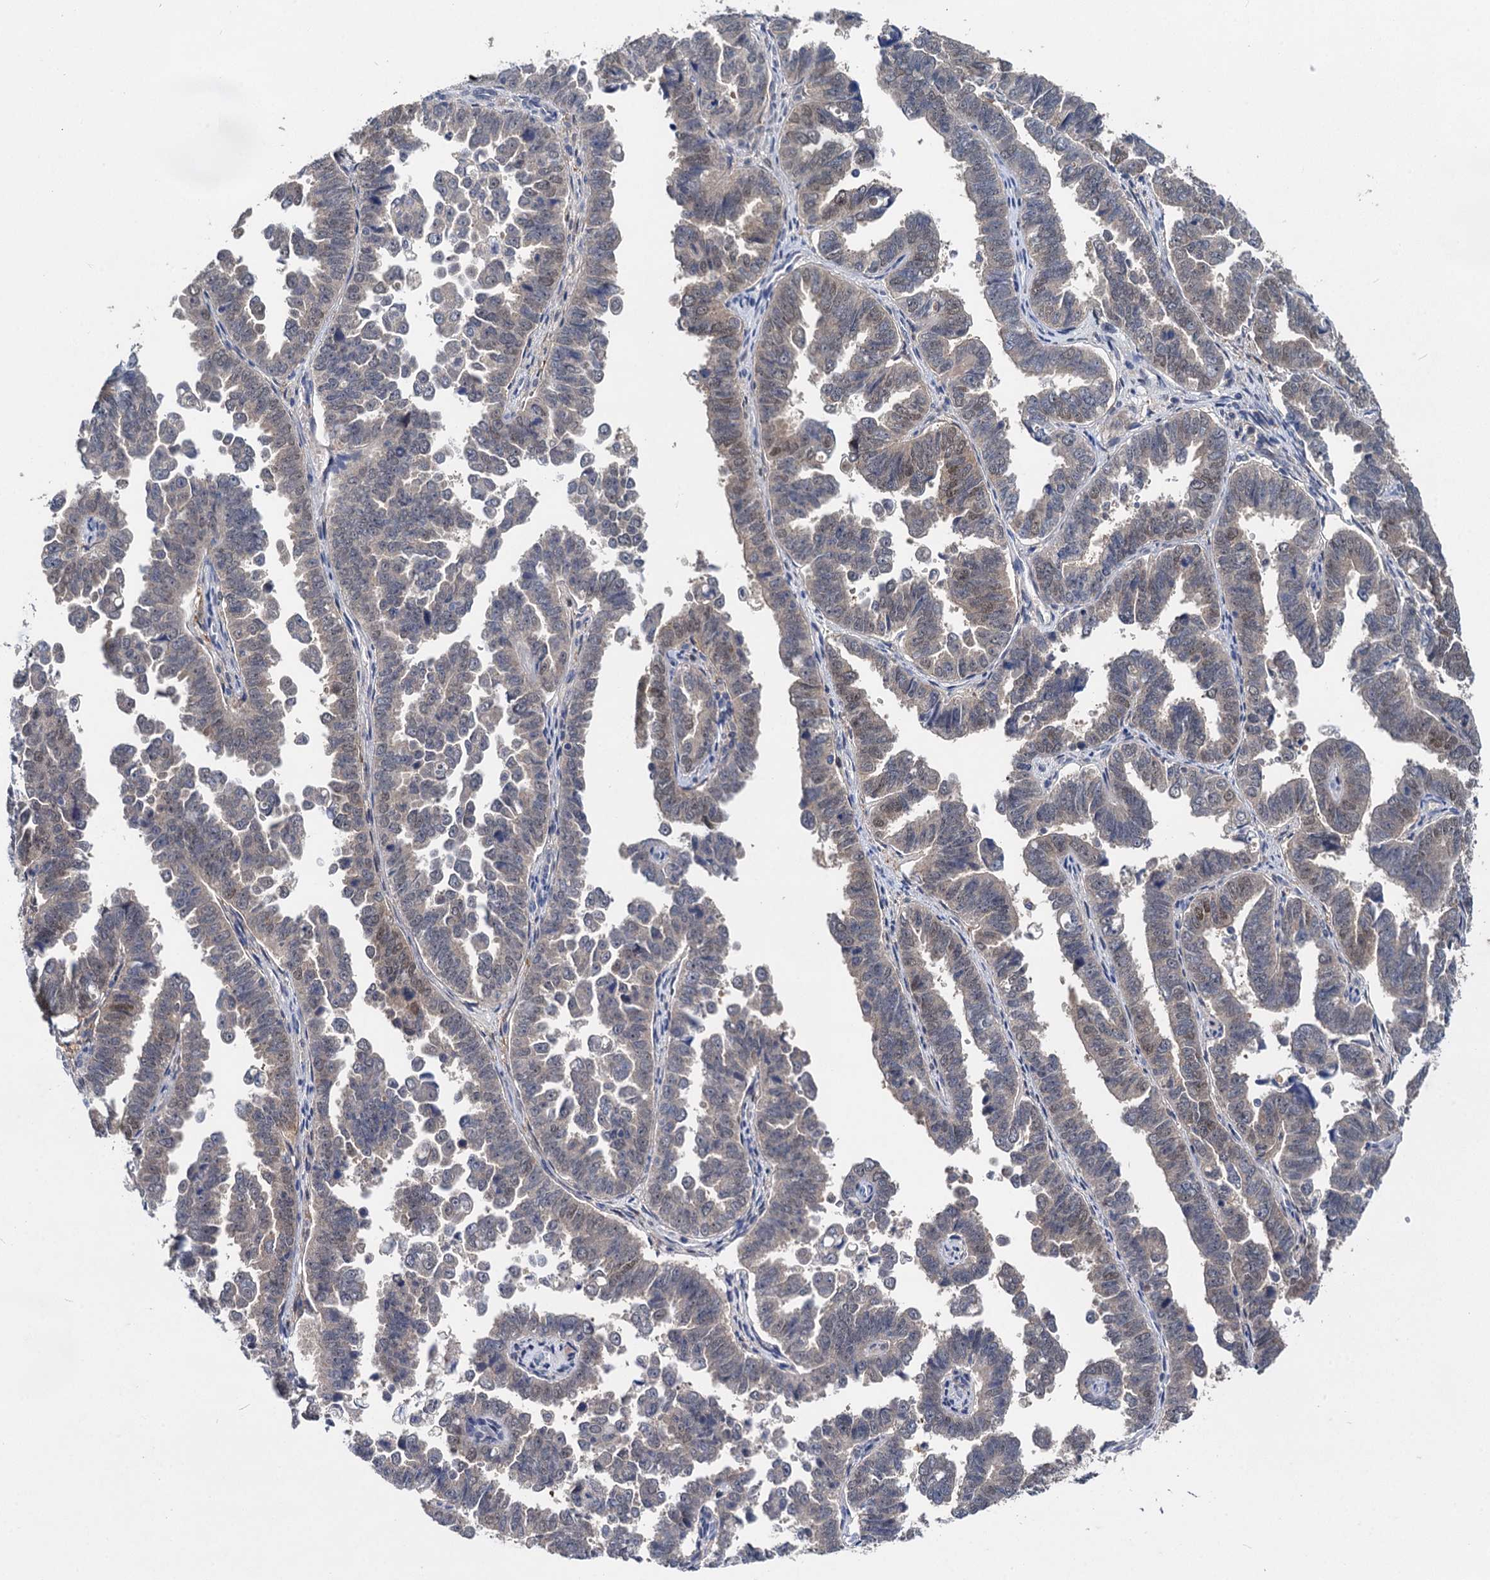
{"staining": {"intensity": "weak", "quantity": "25%-75%", "location": "cytoplasmic/membranous"}, "tissue": "endometrial cancer", "cell_type": "Tumor cells", "image_type": "cancer", "snomed": [{"axis": "morphology", "description": "Adenocarcinoma, NOS"}, {"axis": "topography", "description": "Endometrium"}], "caption": "This image displays endometrial adenocarcinoma stained with immunohistochemistry (IHC) to label a protein in brown. The cytoplasmic/membranous of tumor cells show weak positivity for the protein. Nuclei are counter-stained blue.", "gene": "GSTM3", "patient": {"sex": "female", "age": 75}}